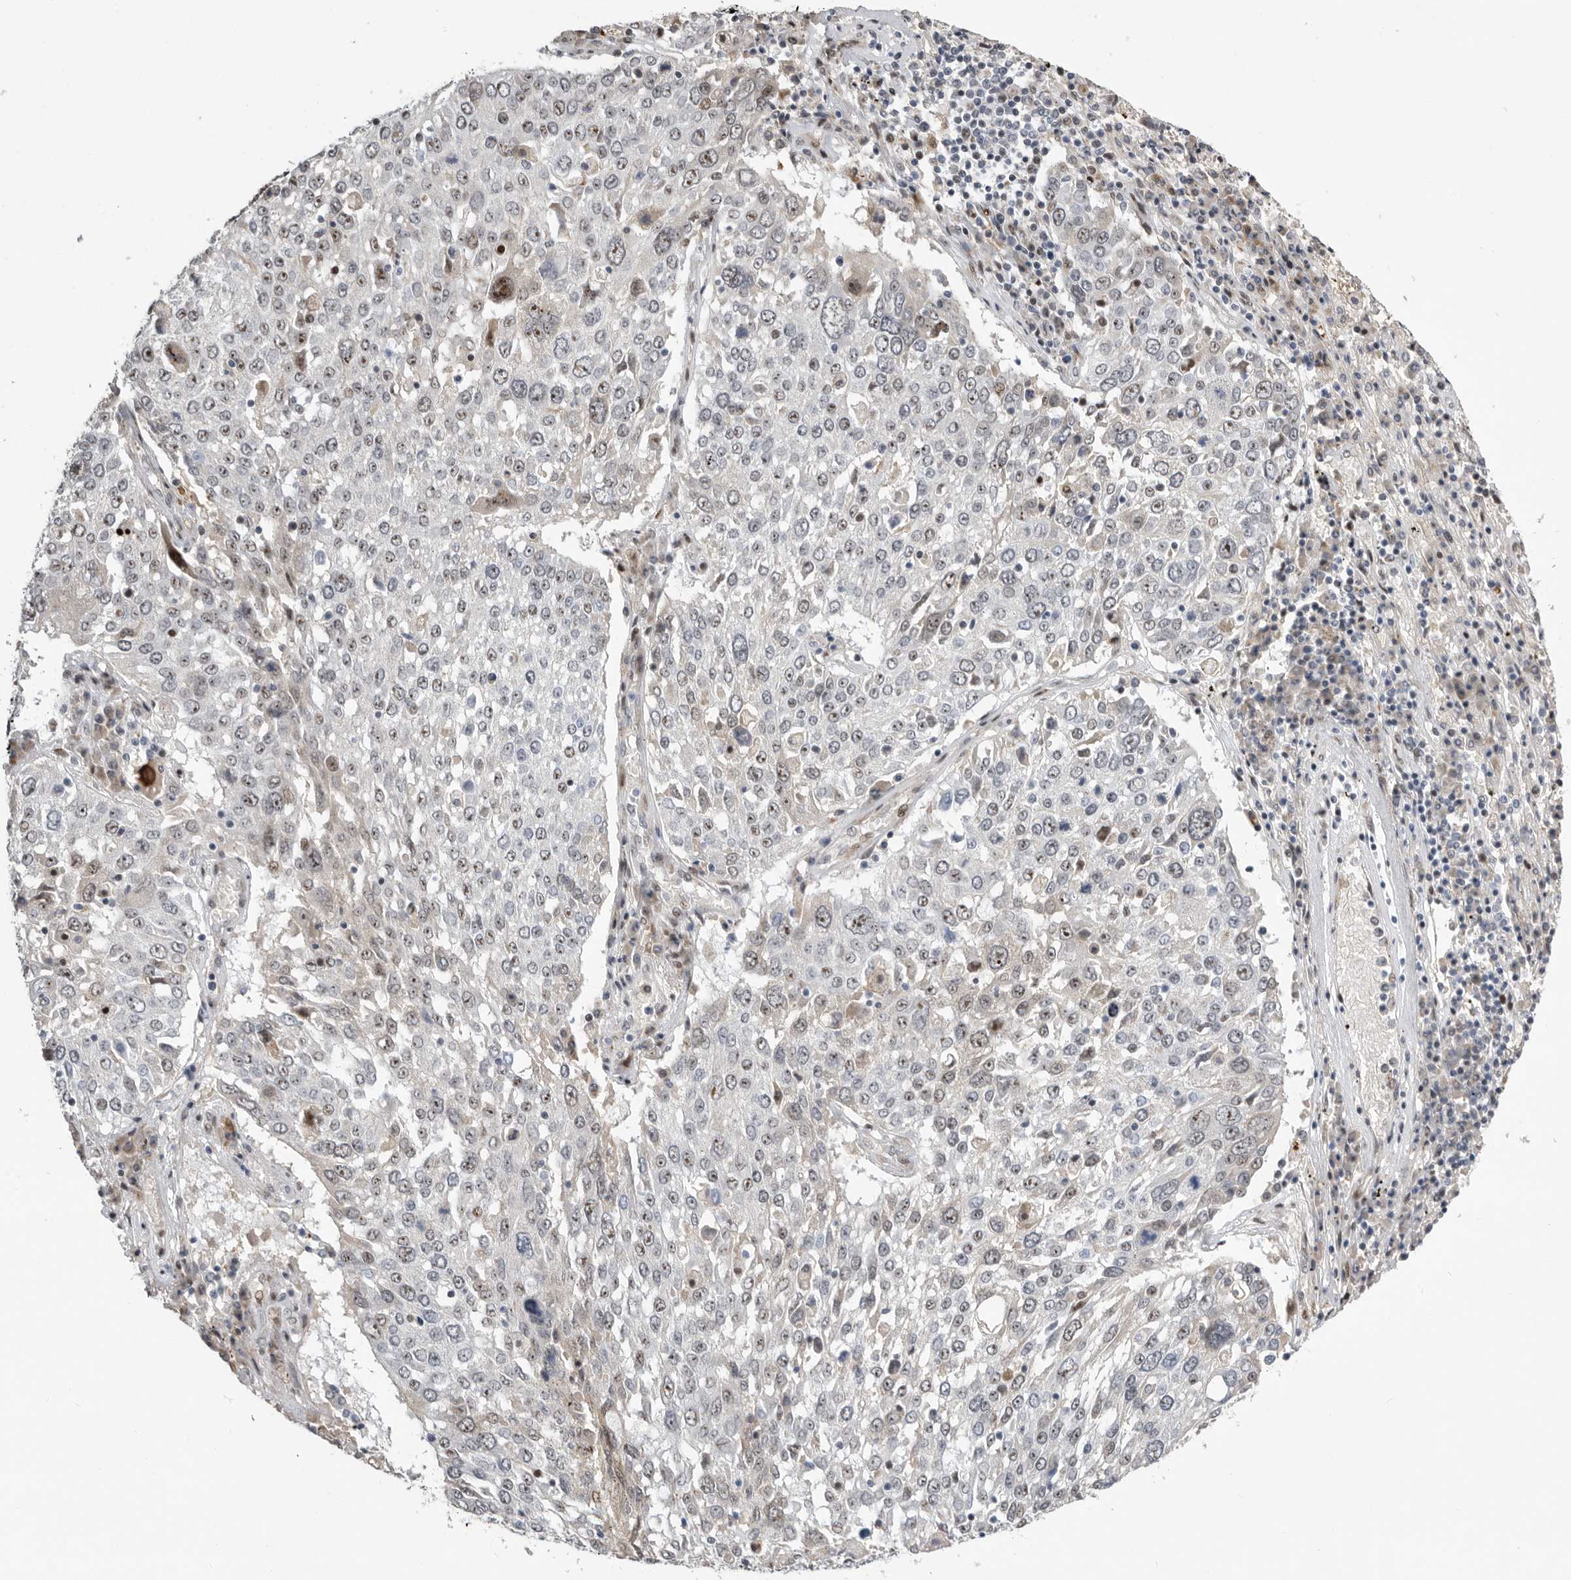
{"staining": {"intensity": "moderate", "quantity": "<25%", "location": "nuclear"}, "tissue": "lung cancer", "cell_type": "Tumor cells", "image_type": "cancer", "snomed": [{"axis": "morphology", "description": "Squamous cell carcinoma, NOS"}, {"axis": "topography", "description": "Lung"}], "caption": "Brown immunohistochemical staining in lung cancer (squamous cell carcinoma) exhibits moderate nuclear expression in about <25% of tumor cells. (Brightfield microscopy of DAB IHC at high magnification).", "gene": "PCMTD1", "patient": {"sex": "male", "age": 65}}